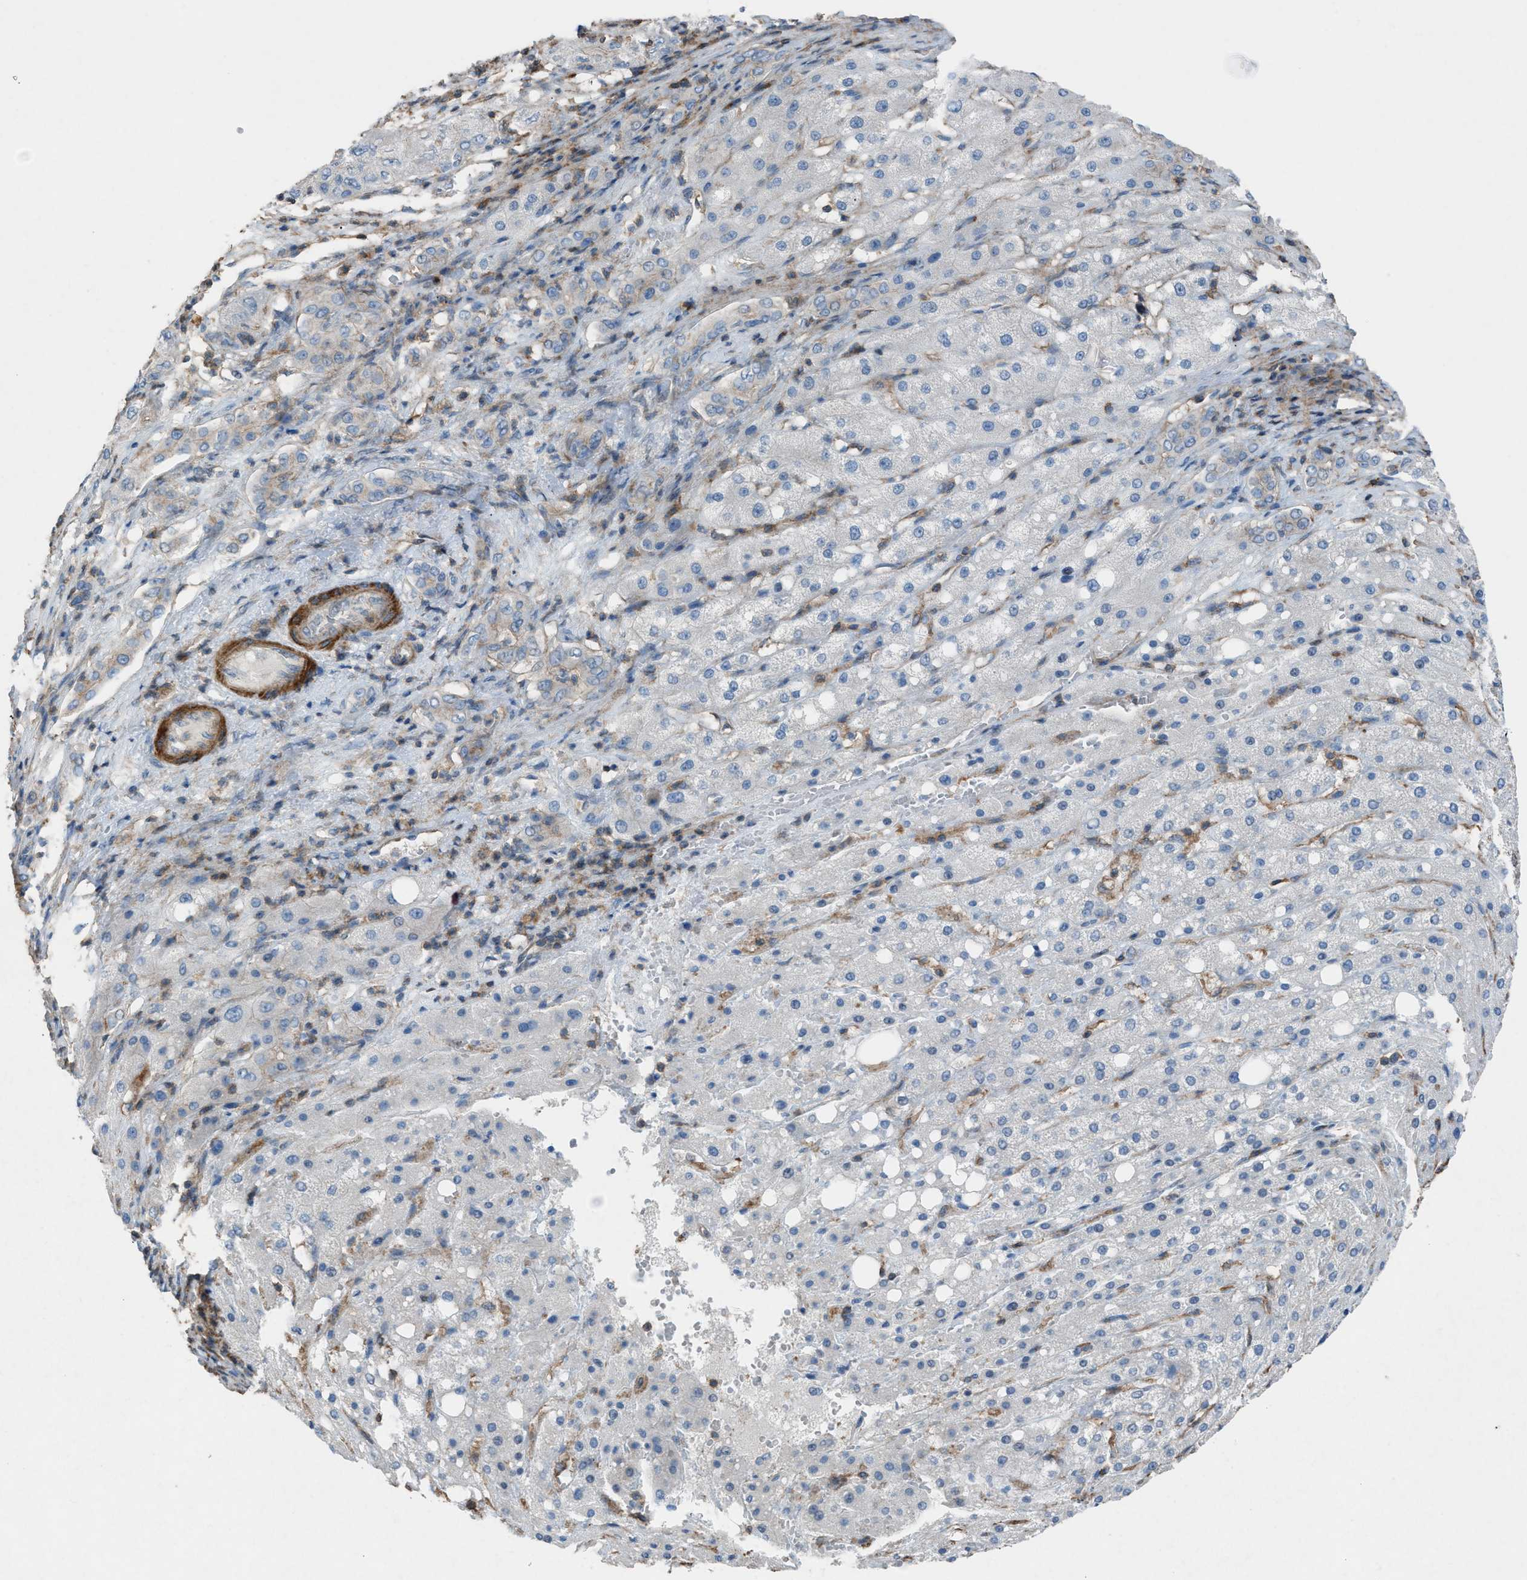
{"staining": {"intensity": "negative", "quantity": "none", "location": "none"}, "tissue": "liver cancer", "cell_type": "Tumor cells", "image_type": "cancer", "snomed": [{"axis": "morphology", "description": "Carcinoma, Hepatocellular, NOS"}, {"axis": "topography", "description": "Liver"}], "caption": "The photomicrograph exhibits no staining of tumor cells in liver cancer (hepatocellular carcinoma).", "gene": "NCK2", "patient": {"sex": "male", "age": 80}}